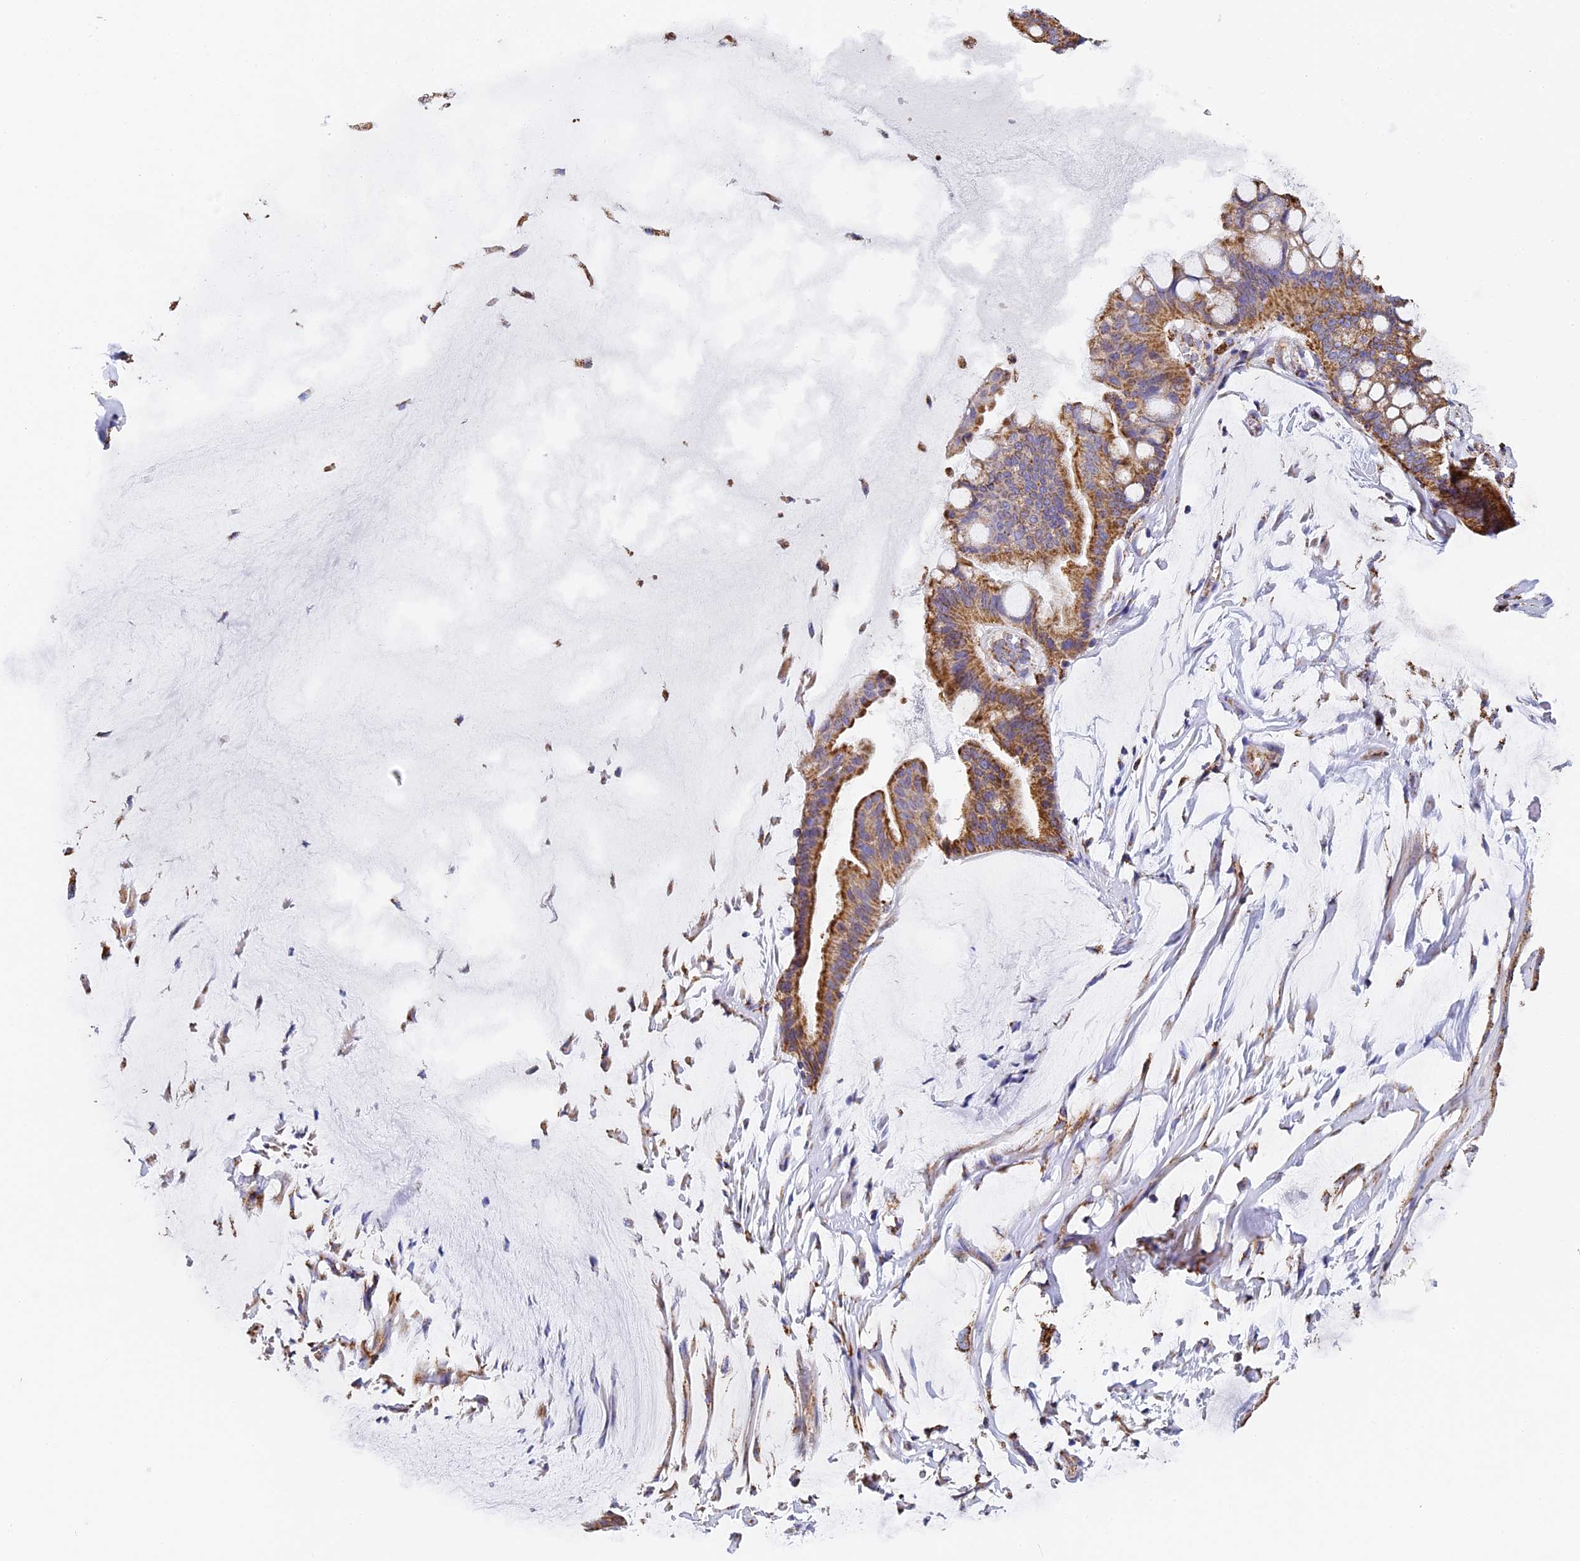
{"staining": {"intensity": "moderate", "quantity": ">75%", "location": "cytoplasmic/membranous"}, "tissue": "ovarian cancer", "cell_type": "Tumor cells", "image_type": "cancer", "snomed": [{"axis": "morphology", "description": "Cystadenocarcinoma, mucinous, NOS"}, {"axis": "topography", "description": "Ovary"}], "caption": "This photomicrograph reveals immunohistochemistry (IHC) staining of ovarian cancer, with medium moderate cytoplasmic/membranous staining in about >75% of tumor cells.", "gene": "STK17A", "patient": {"sex": "female", "age": 73}}